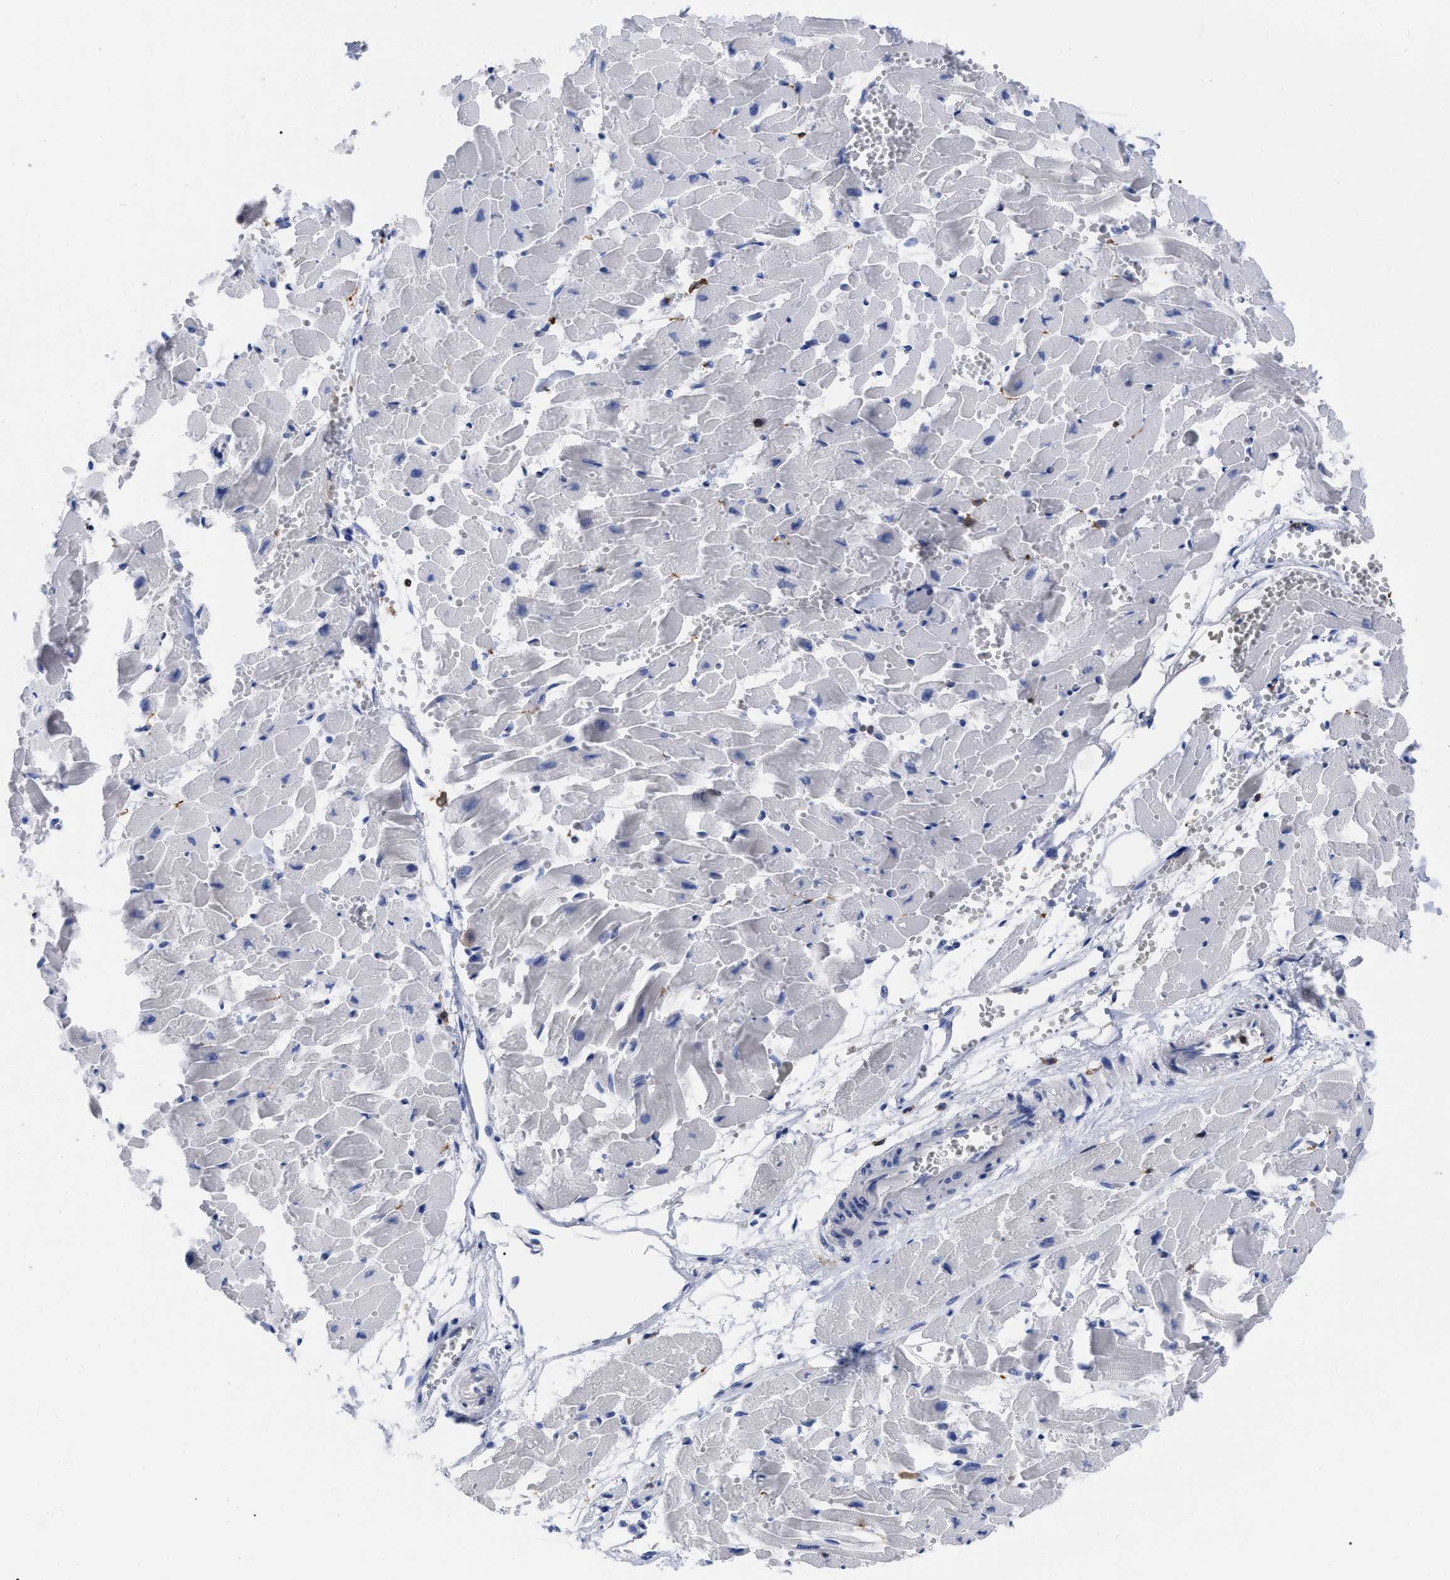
{"staining": {"intensity": "negative", "quantity": "none", "location": "none"}, "tissue": "heart muscle", "cell_type": "Cardiomyocytes", "image_type": "normal", "snomed": [{"axis": "morphology", "description": "Normal tissue, NOS"}, {"axis": "topography", "description": "Heart"}], "caption": "Immunohistochemistry (IHC) histopathology image of normal human heart muscle stained for a protein (brown), which displays no positivity in cardiomyocytes. The staining is performed using DAB (3,3'-diaminobenzidine) brown chromogen with nuclei counter-stained in using hematoxylin.", "gene": "HCLS1", "patient": {"sex": "female", "age": 19}}